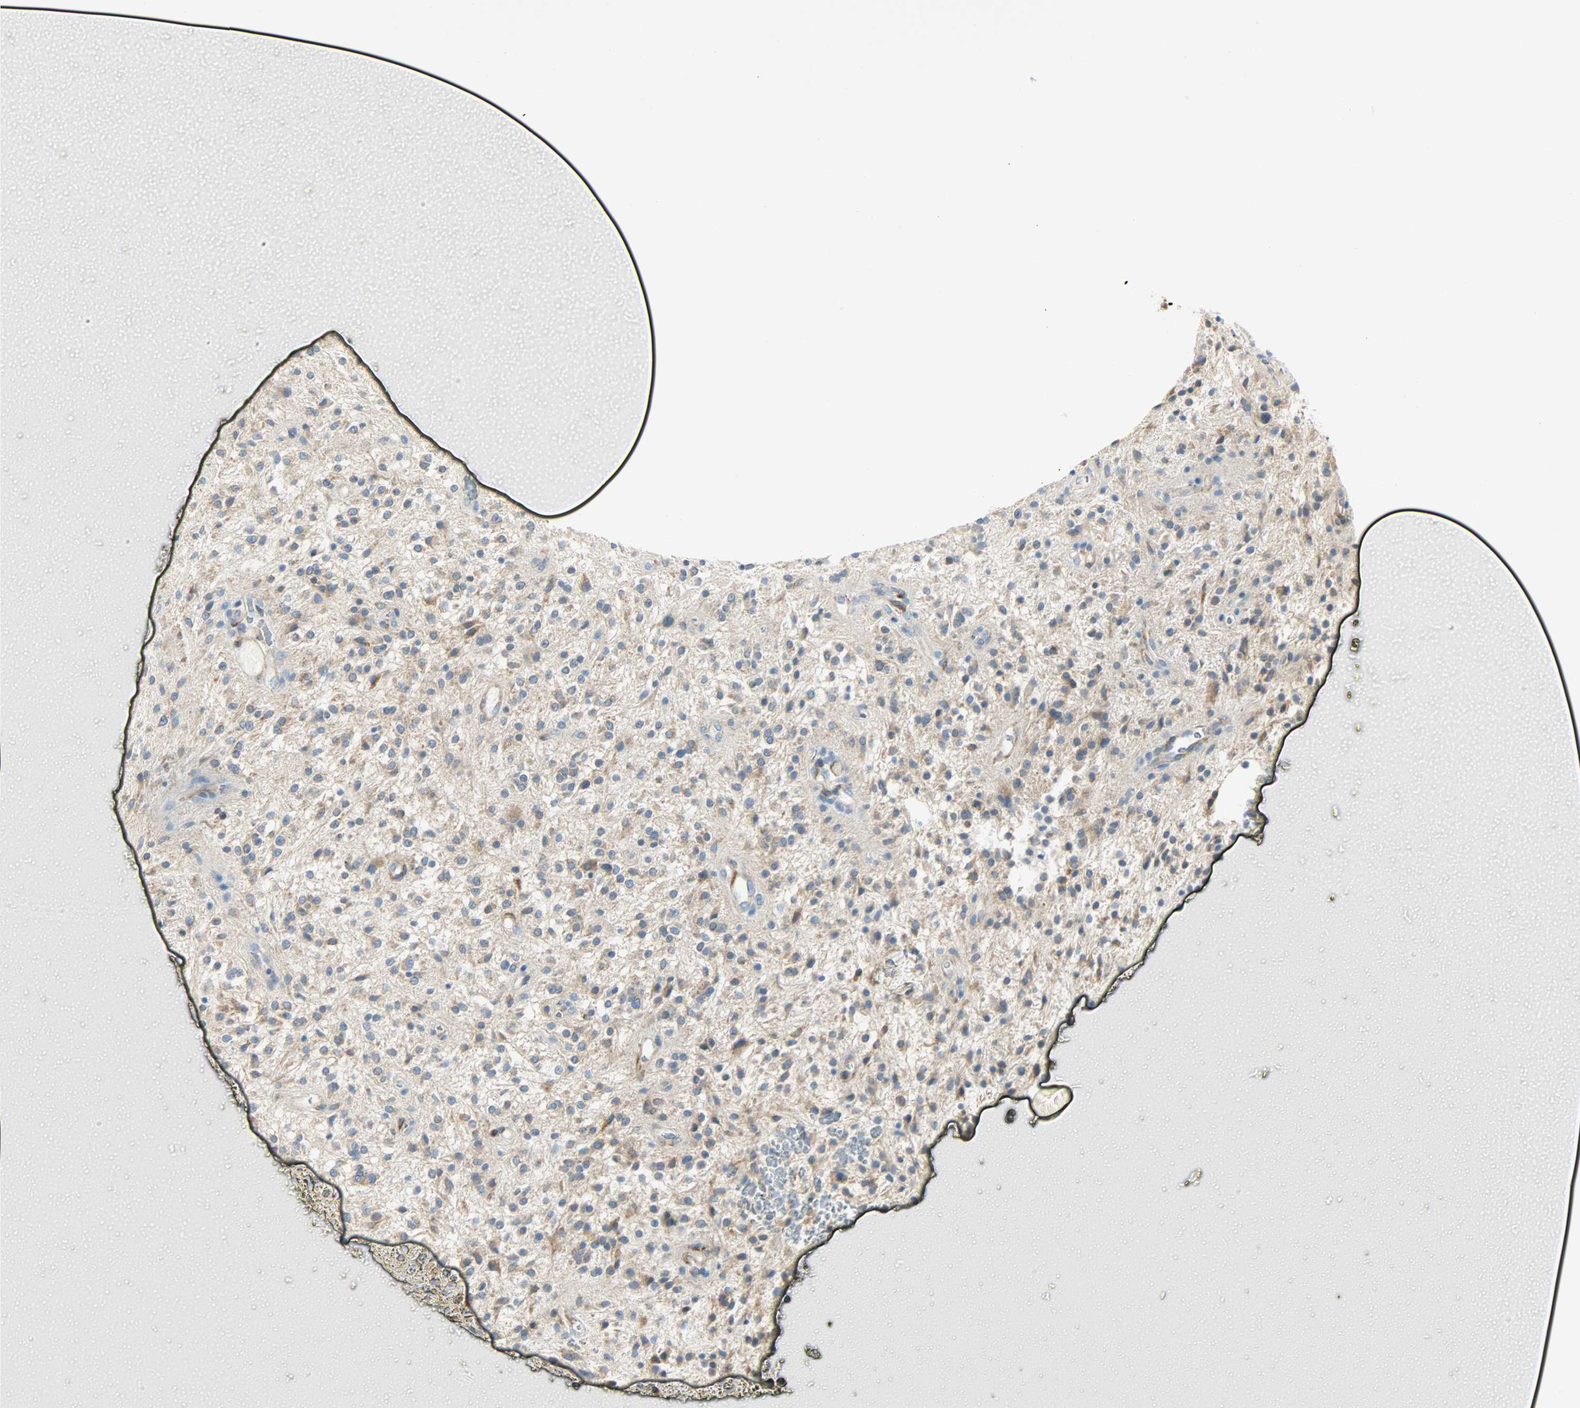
{"staining": {"intensity": "moderate", "quantity": ">75%", "location": "cytoplasmic/membranous"}, "tissue": "glioma", "cell_type": "Tumor cells", "image_type": "cancer", "snomed": [{"axis": "morphology", "description": "Glioma, malignant, NOS"}, {"axis": "topography", "description": "Cerebellum"}], "caption": "Tumor cells display medium levels of moderate cytoplasmic/membranous expression in about >75% of cells in human glioma. Nuclei are stained in blue.", "gene": "PKD2", "patient": {"sex": "female", "age": 10}}